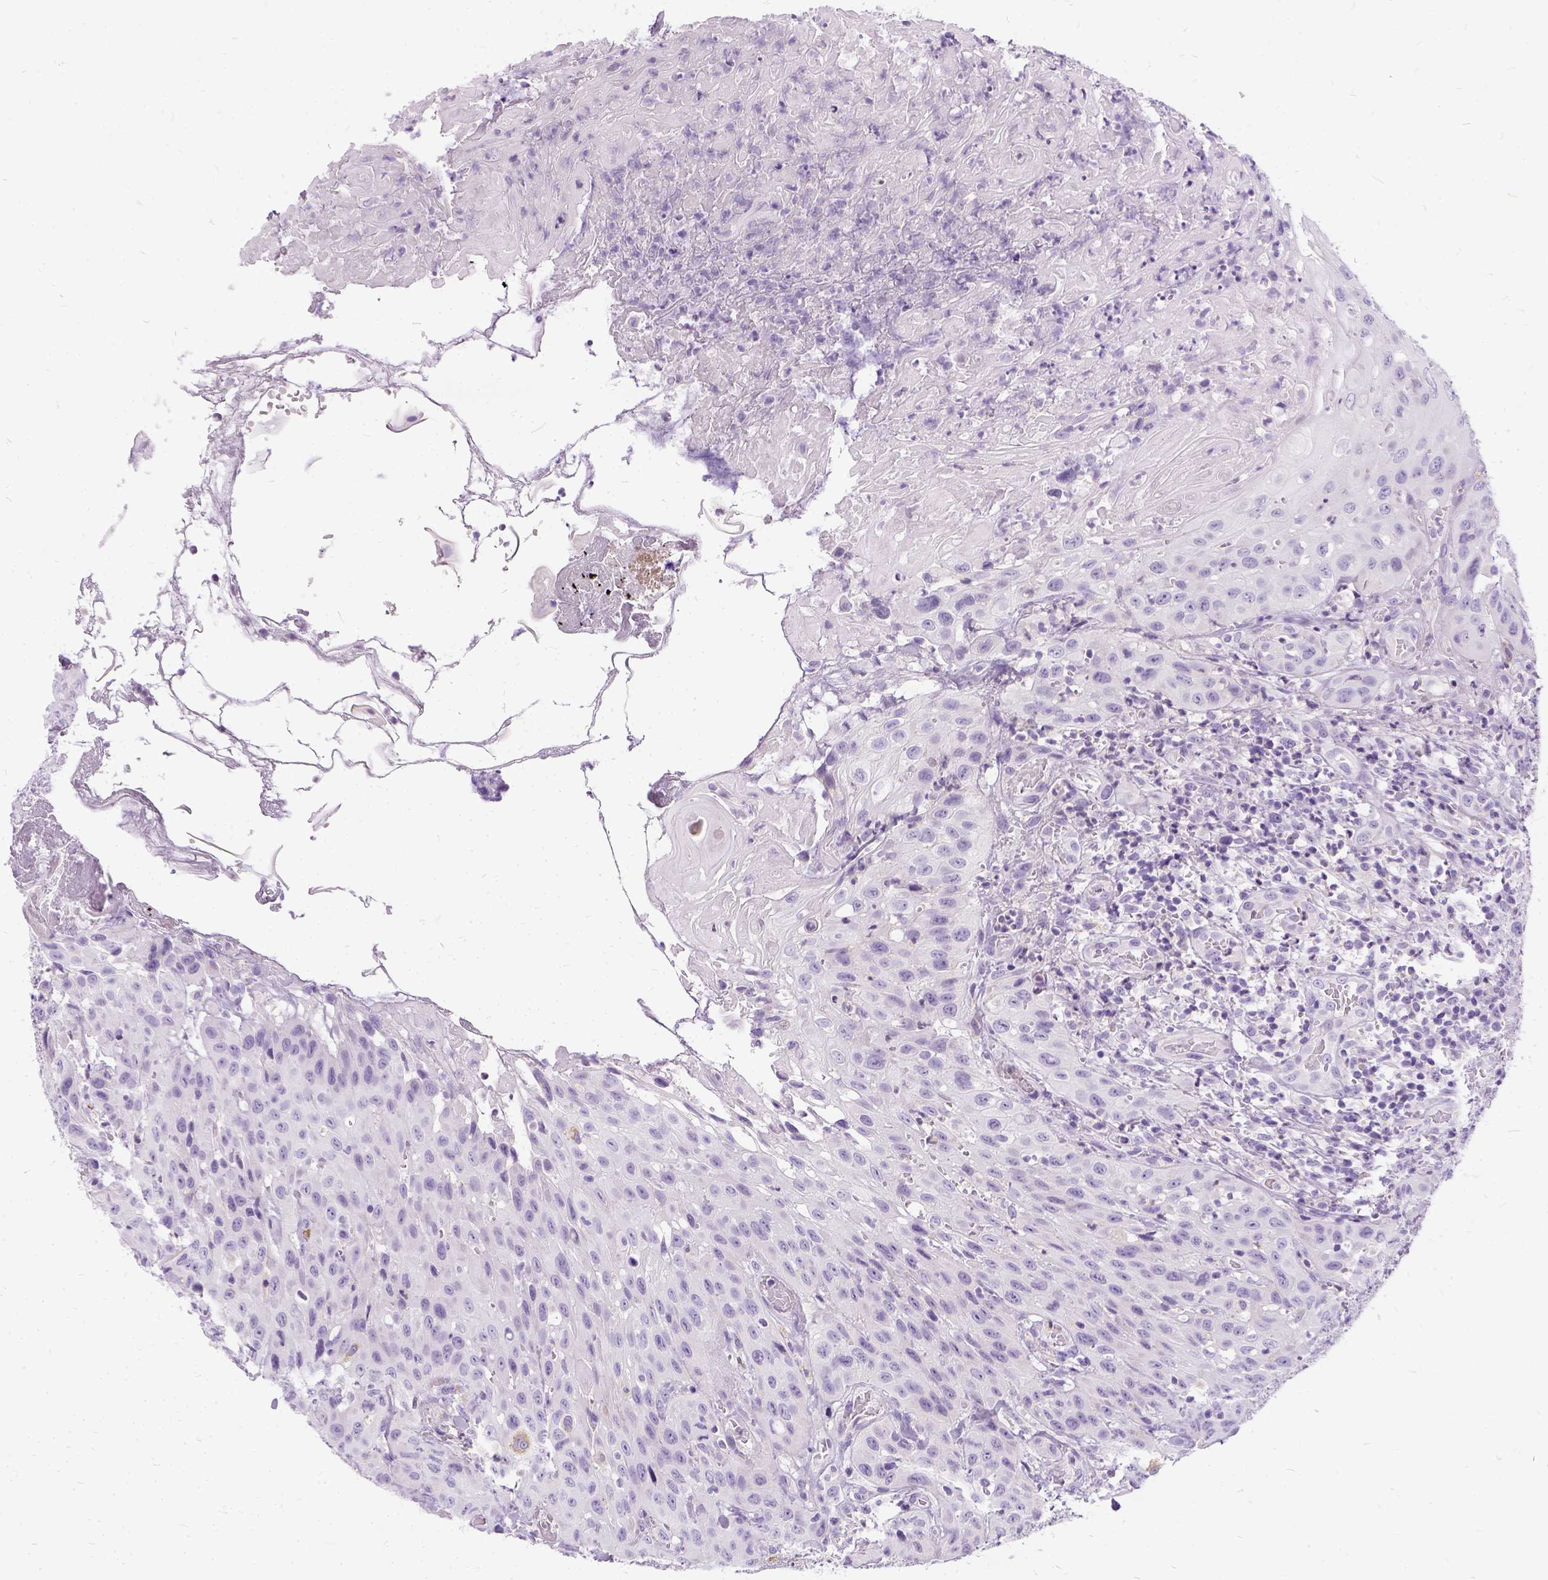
{"staining": {"intensity": "negative", "quantity": "none", "location": "none"}, "tissue": "head and neck cancer", "cell_type": "Tumor cells", "image_type": "cancer", "snomed": [{"axis": "morphology", "description": "Normal tissue, NOS"}, {"axis": "morphology", "description": "Squamous cell carcinoma, NOS"}, {"axis": "topography", "description": "Oral tissue"}, {"axis": "topography", "description": "Tounge, NOS"}, {"axis": "topography", "description": "Head-Neck"}], "caption": "IHC micrograph of neoplastic tissue: human squamous cell carcinoma (head and neck) stained with DAB (3,3'-diaminobenzidine) reveals no significant protein staining in tumor cells.", "gene": "FDX1", "patient": {"sex": "male", "age": 62}}